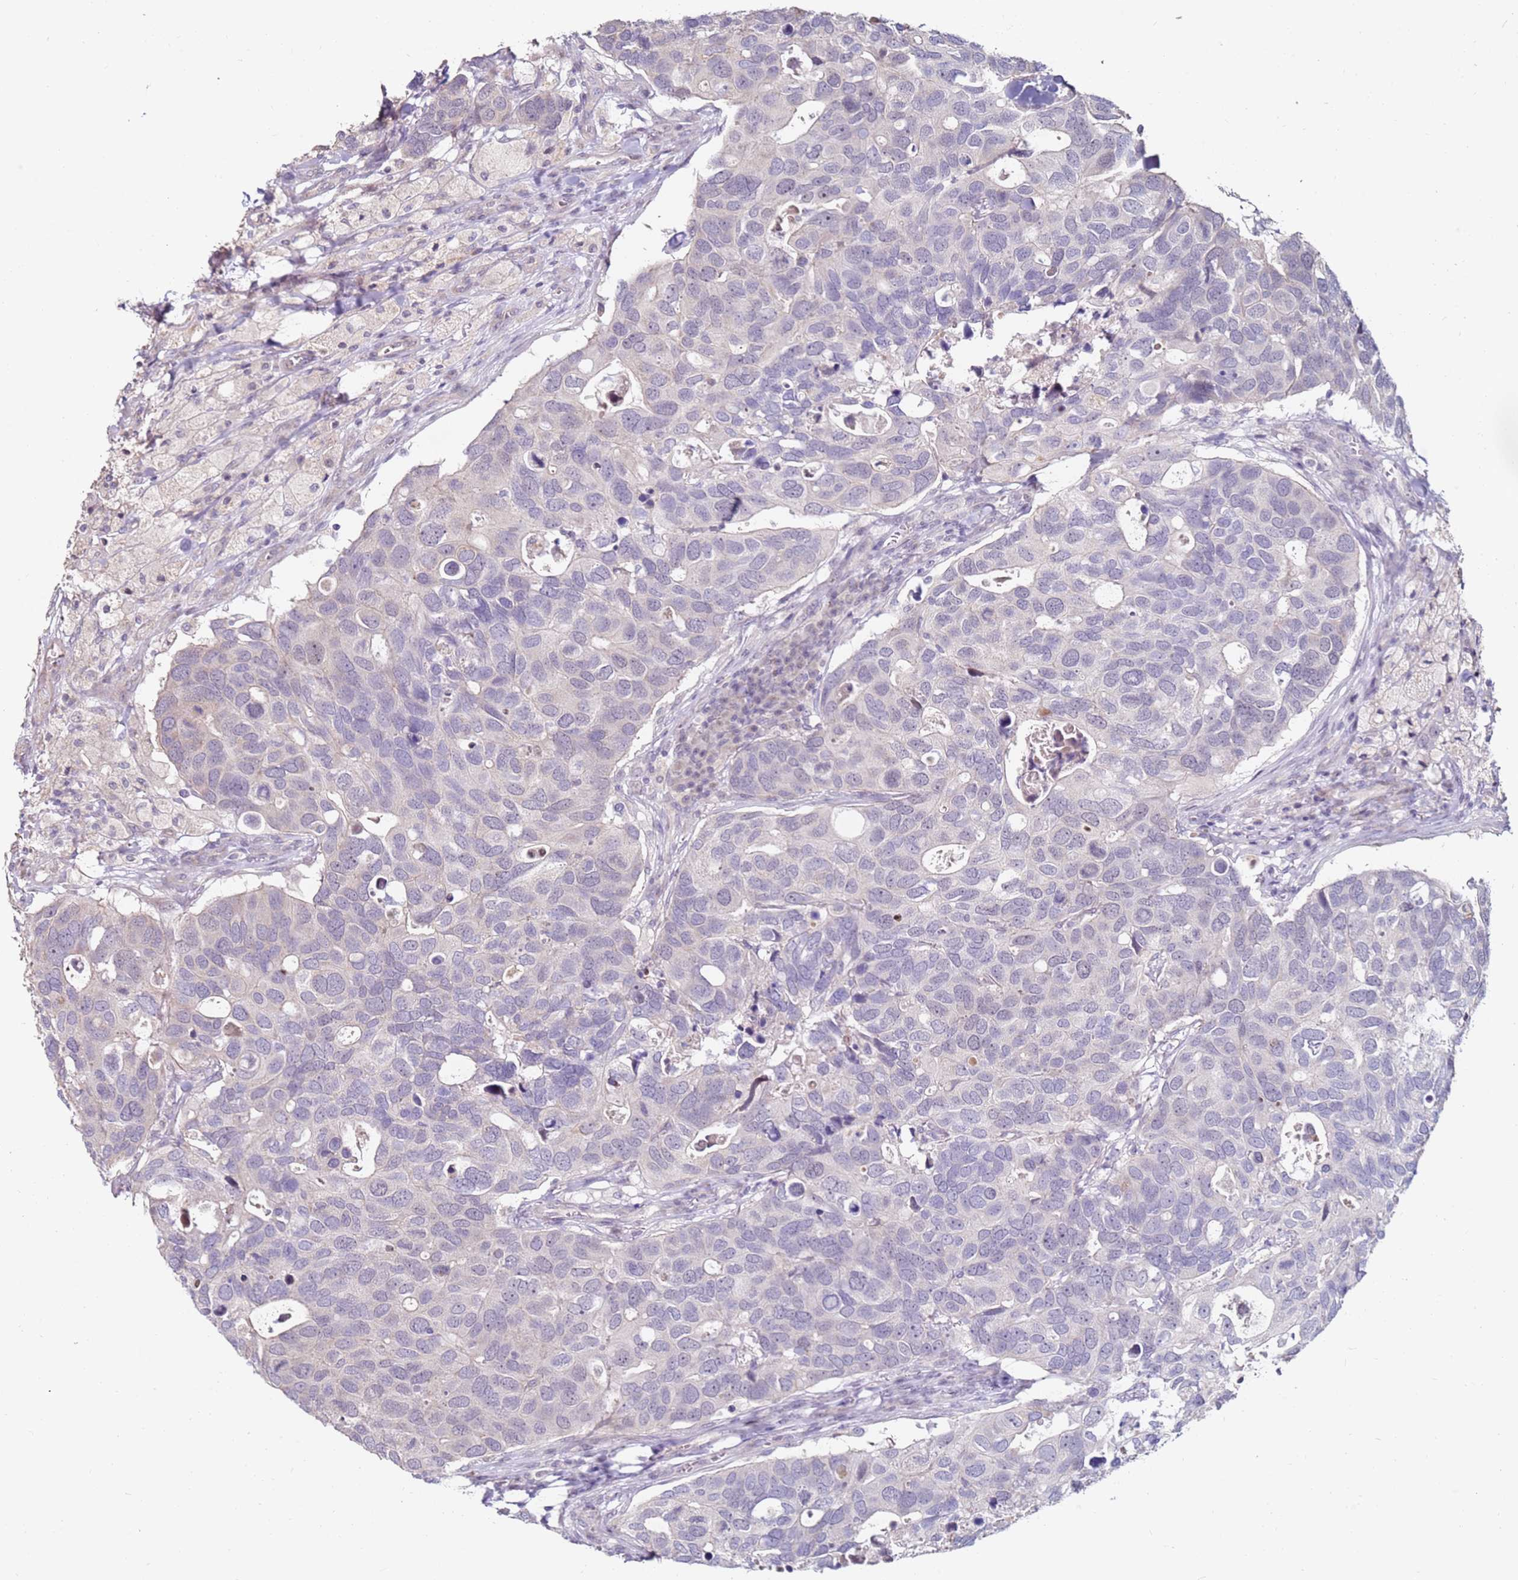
{"staining": {"intensity": "negative", "quantity": "none", "location": "none"}, "tissue": "breast cancer", "cell_type": "Tumor cells", "image_type": "cancer", "snomed": [{"axis": "morphology", "description": "Duct carcinoma"}, {"axis": "topography", "description": "Breast"}], "caption": "There is no significant expression in tumor cells of breast cancer (invasive ductal carcinoma). The staining was performed using DAB to visualize the protein expression in brown, while the nuclei were stained in blue with hematoxylin (Magnification: 20x).", "gene": "RARS2", "patient": {"sex": "female", "age": 83}}